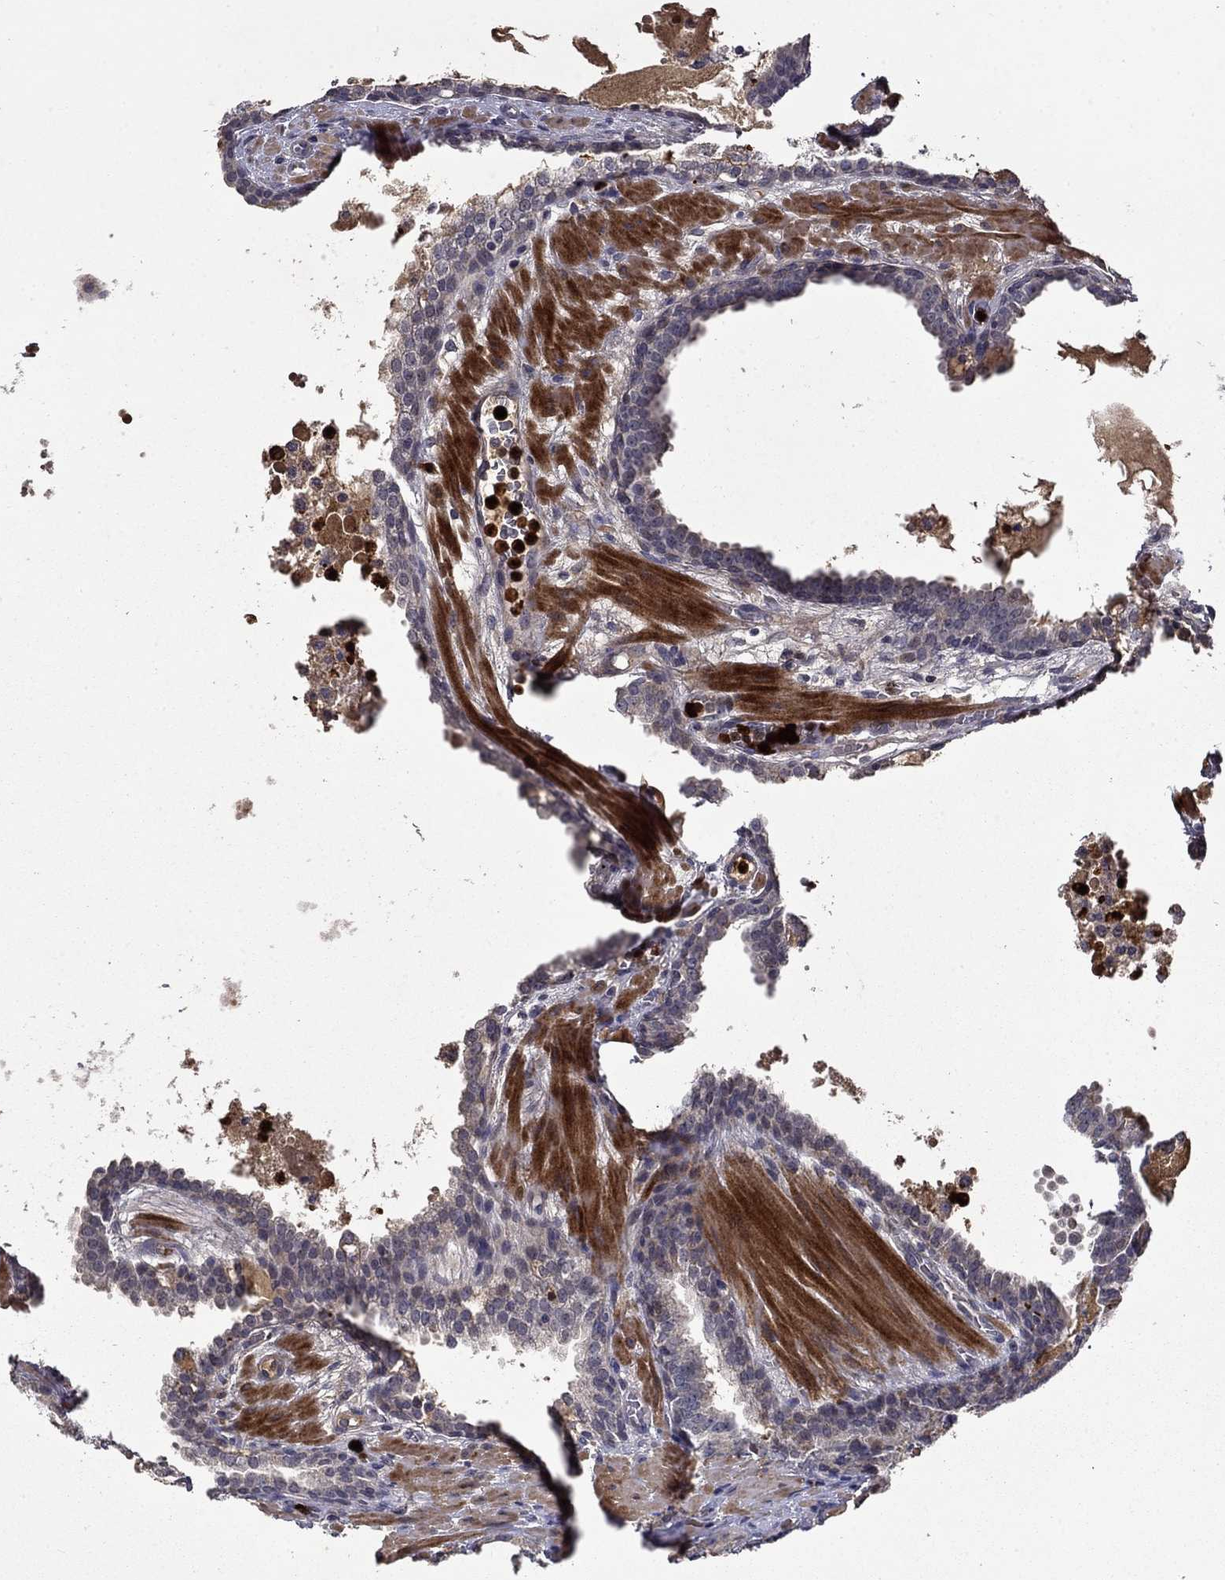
{"staining": {"intensity": "negative", "quantity": "none", "location": "none"}, "tissue": "prostate cancer", "cell_type": "Tumor cells", "image_type": "cancer", "snomed": [{"axis": "morphology", "description": "Adenocarcinoma, NOS"}, {"axis": "topography", "description": "Prostate"}], "caption": "This is an immunohistochemistry image of human adenocarcinoma (prostate). There is no staining in tumor cells.", "gene": "SATB1", "patient": {"sex": "male", "age": 69}}